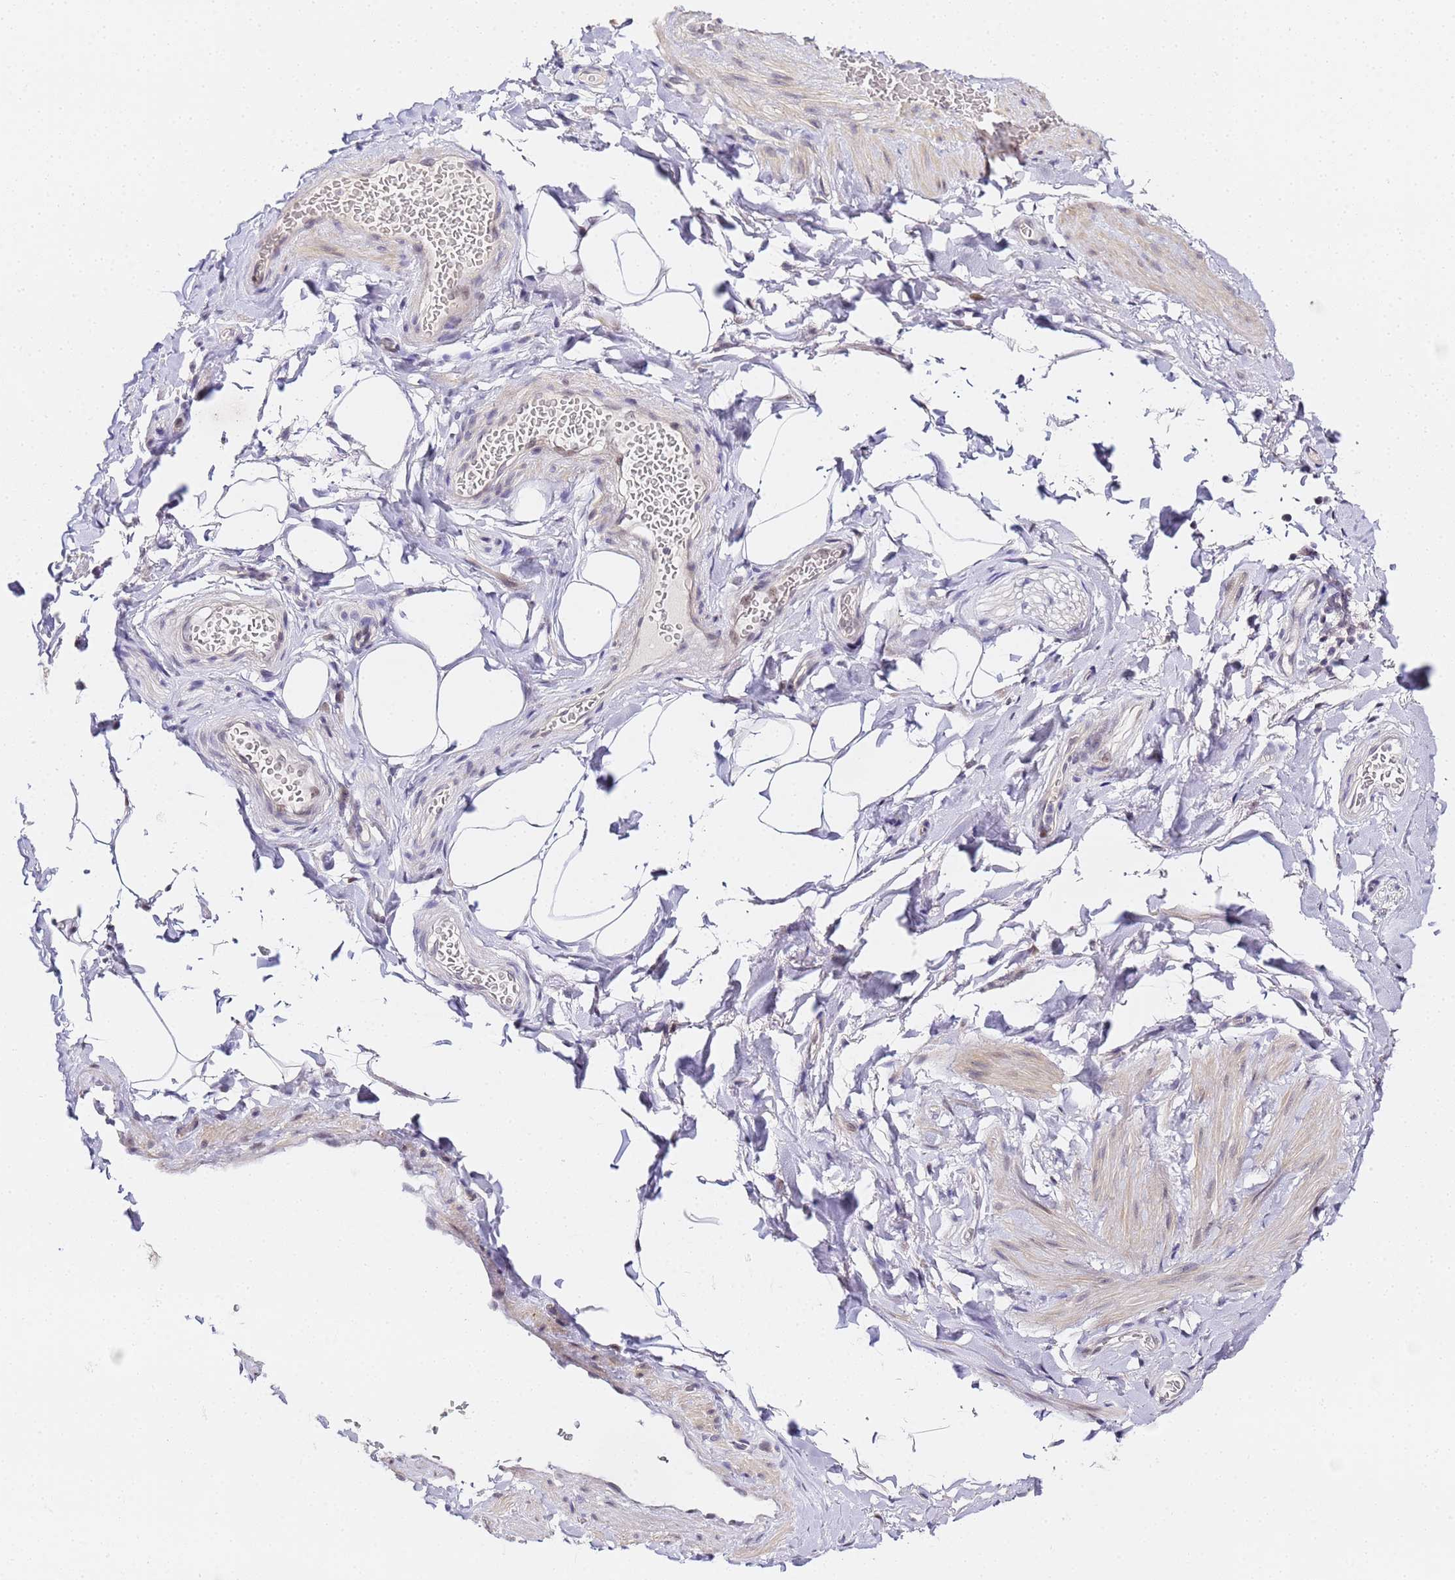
{"staining": {"intensity": "negative", "quantity": "none", "location": "none"}, "tissue": "adipose tissue", "cell_type": "Adipocytes", "image_type": "normal", "snomed": [{"axis": "morphology", "description": "Normal tissue, NOS"}, {"axis": "topography", "description": "Soft tissue"}, {"axis": "topography", "description": "Vascular tissue"}], "caption": "High power microscopy image of an immunohistochemistry micrograph of unremarkable adipose tissue, revealing no significant expression in adipocytes.", "gene": "LSM3", "patient": {"sex": "male", "age": 54}}